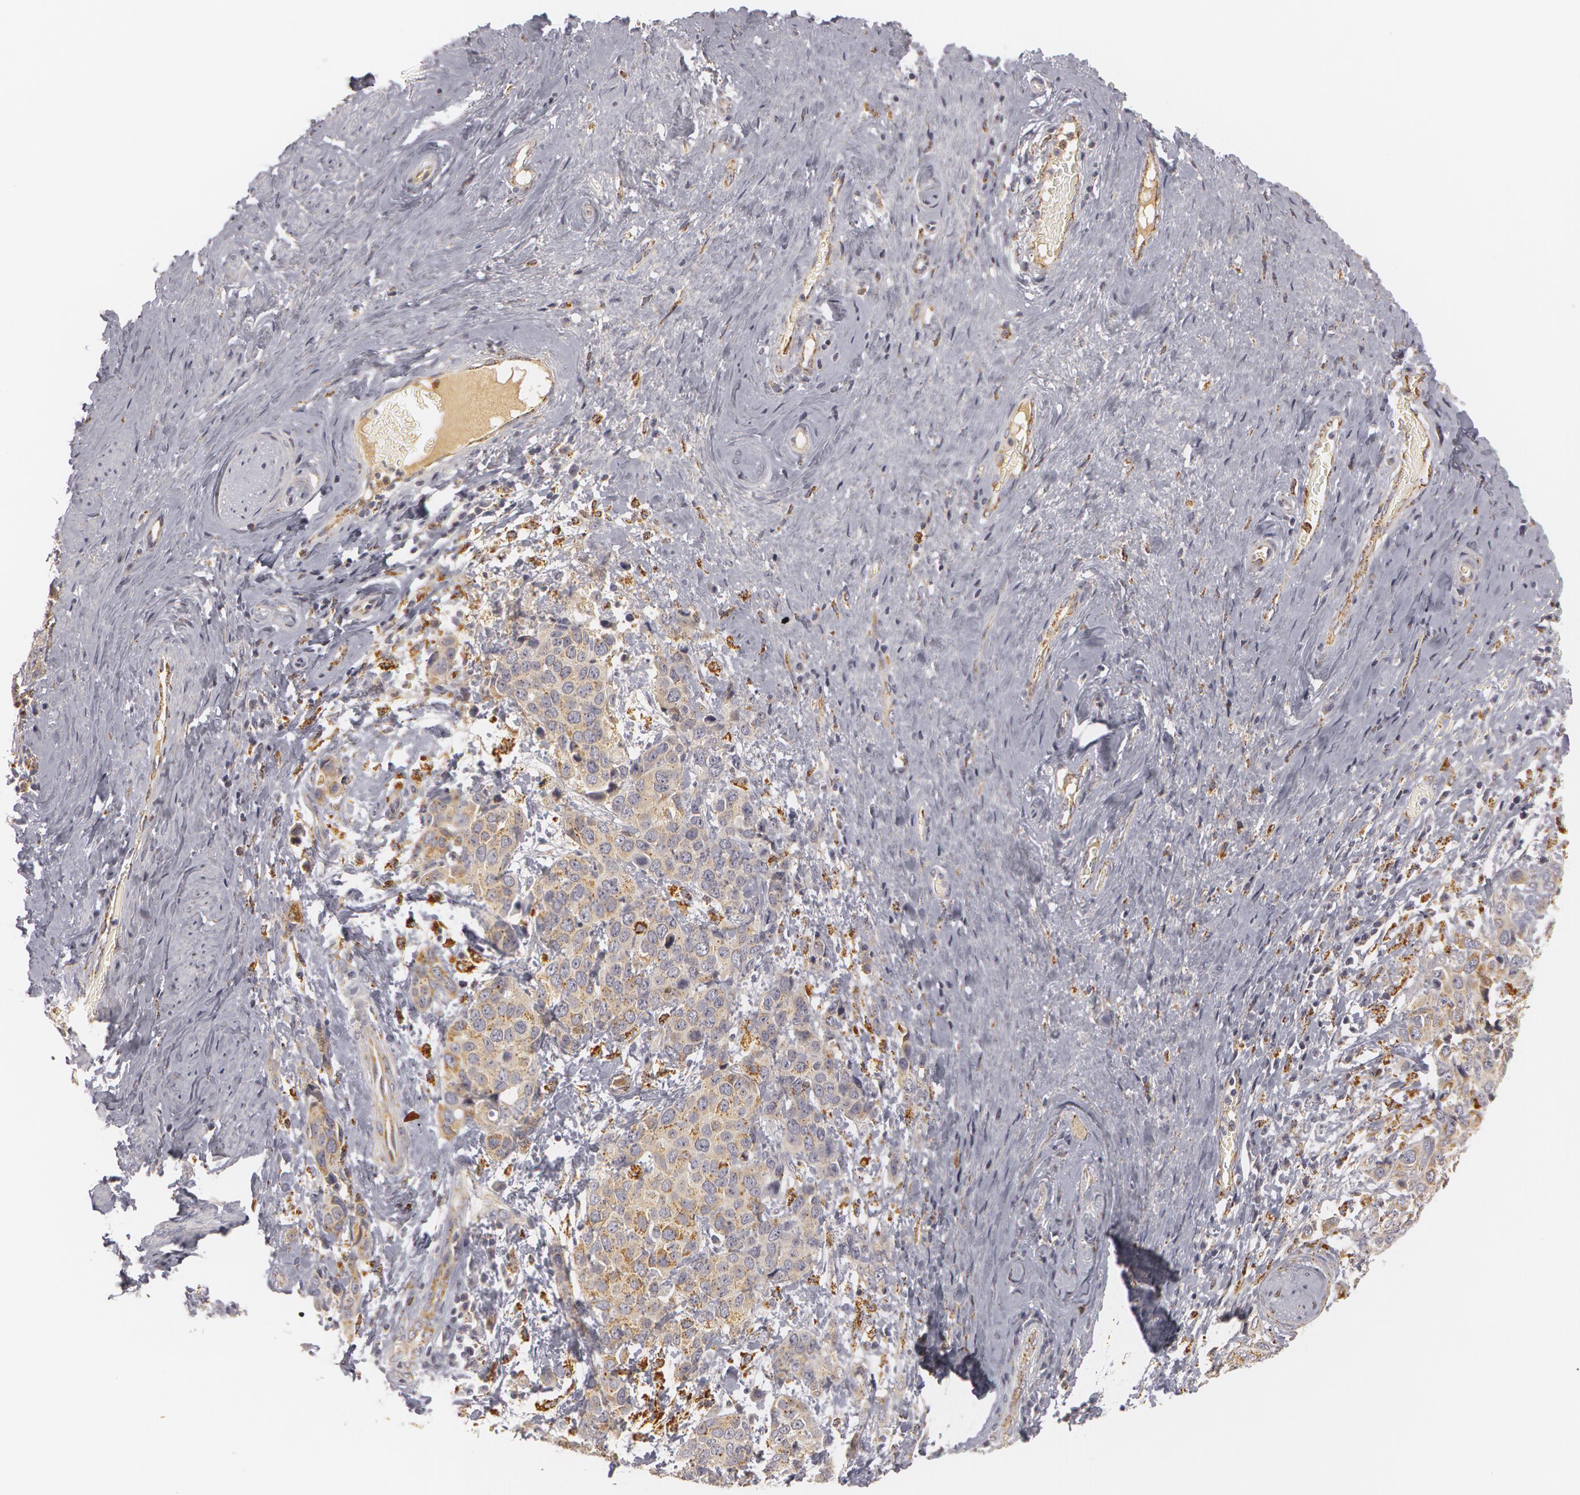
{"staining": {"intensity": "moderate", "quantity": ">75%", "location": "cytoplasmic/membranous"}, "tissue": "cervical cancer", "cell_type": "Tumor cells", "image_type": "cancer", "snomed": [{"axis": "morphology", "description": "Squamous cell carcinoma, NOS"}, {"axis": "topography", "description": "Cervix"}], "caption": "Cervical squamous cell carcinoma stained with a brown dye exhibits moderate cytoplasmic/membranous positive positivity in approximately >75% of tumor cells.", "gene": "C7", "patient": {"sex": "female", "age": 54}}